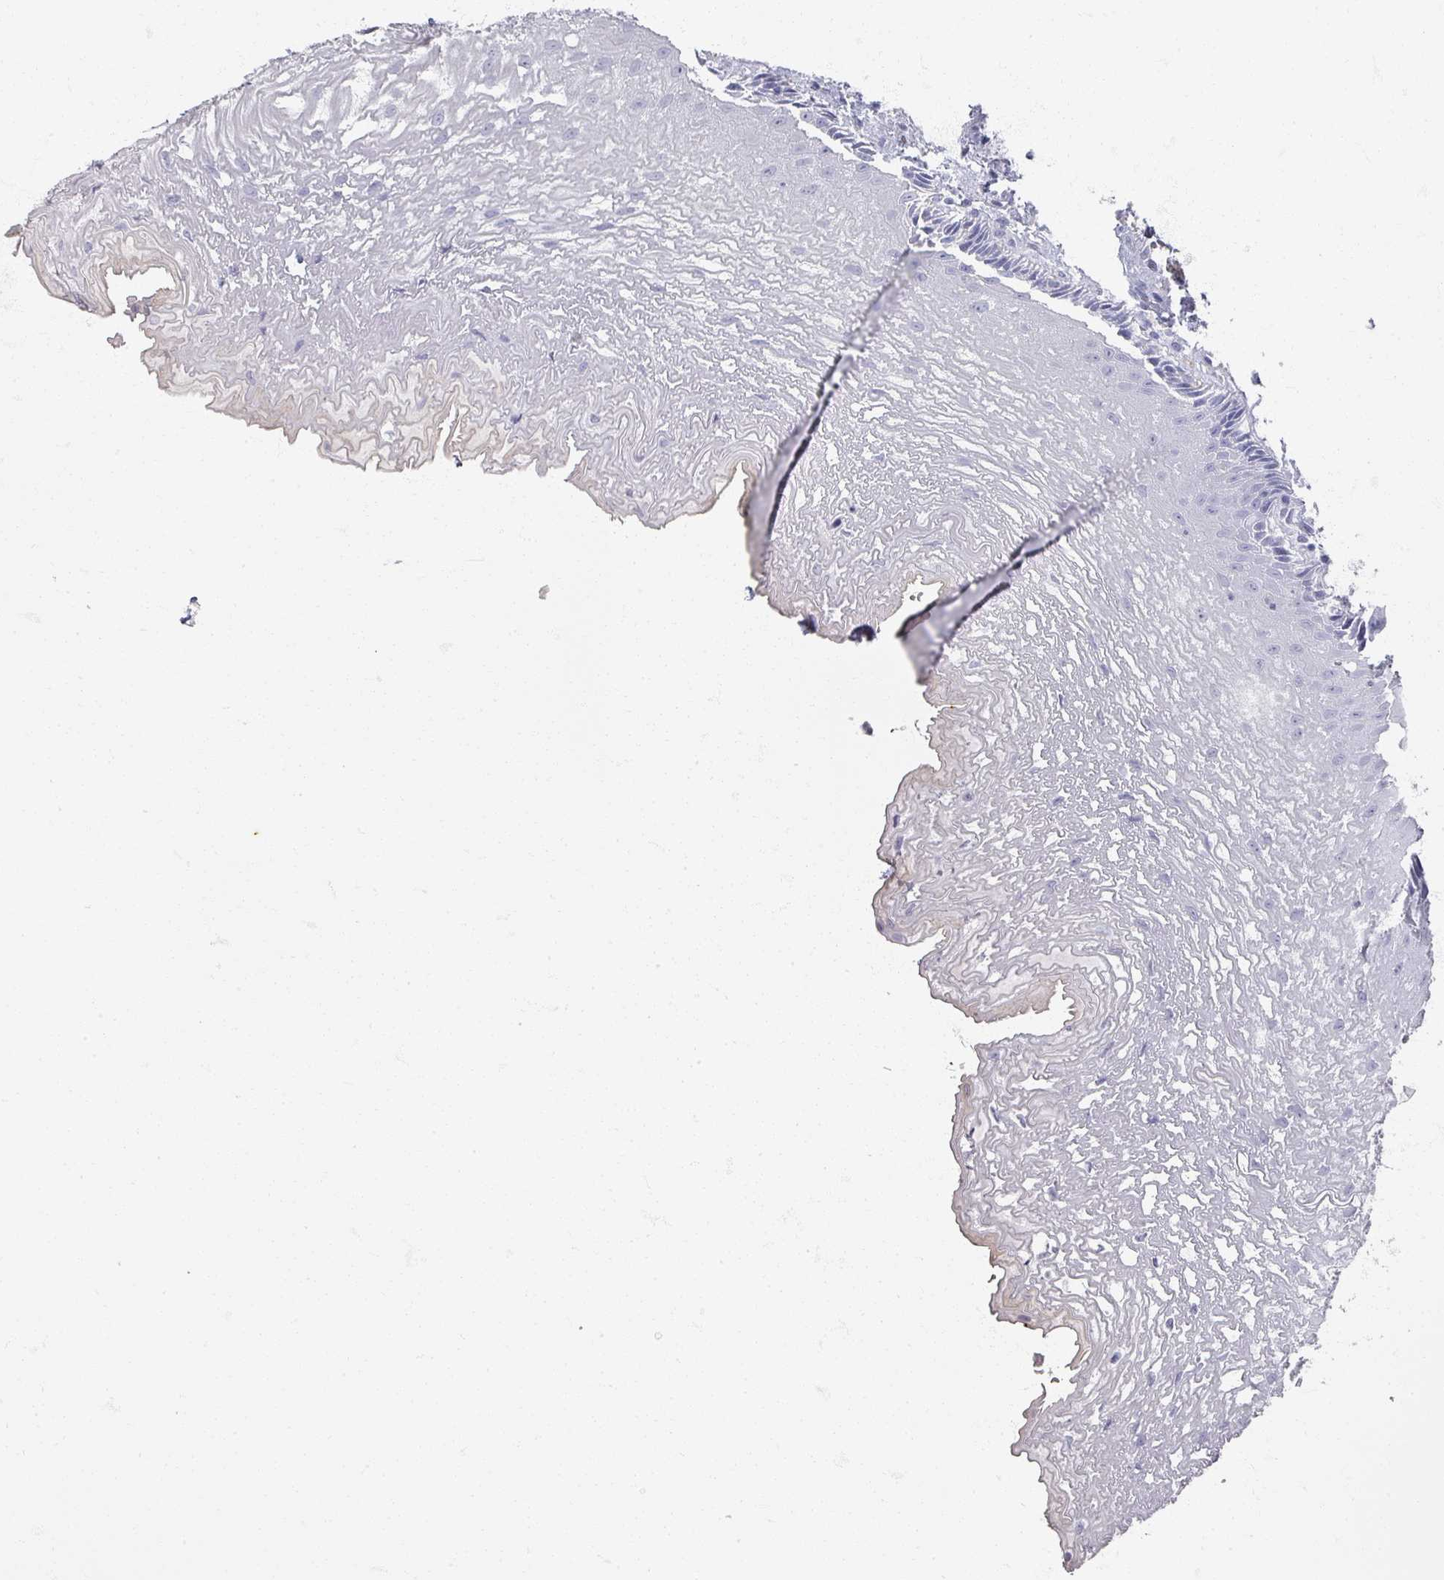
{"staining": {"intensity": "negative", "quantity": "none", "location": "none"}, "tissue": "esophagus", "cell_type": "Squamous epithelial cells", "image_type": "normal", "snomed": [{"axis": "morphology", "description": "Normal tissue, NOS"}, {"axis": "topography", "description": "Esophagus"}], "caption": "Unremarkable esophagus was stained to show a protein in brown. There is no significant expression in squamous epithelial cells. (Brightfield microscopy of DAB immunohistochemistry (IHC) at high magnification).", "gene": "OMG", "patient": {"sex": "male", "age": 60}}